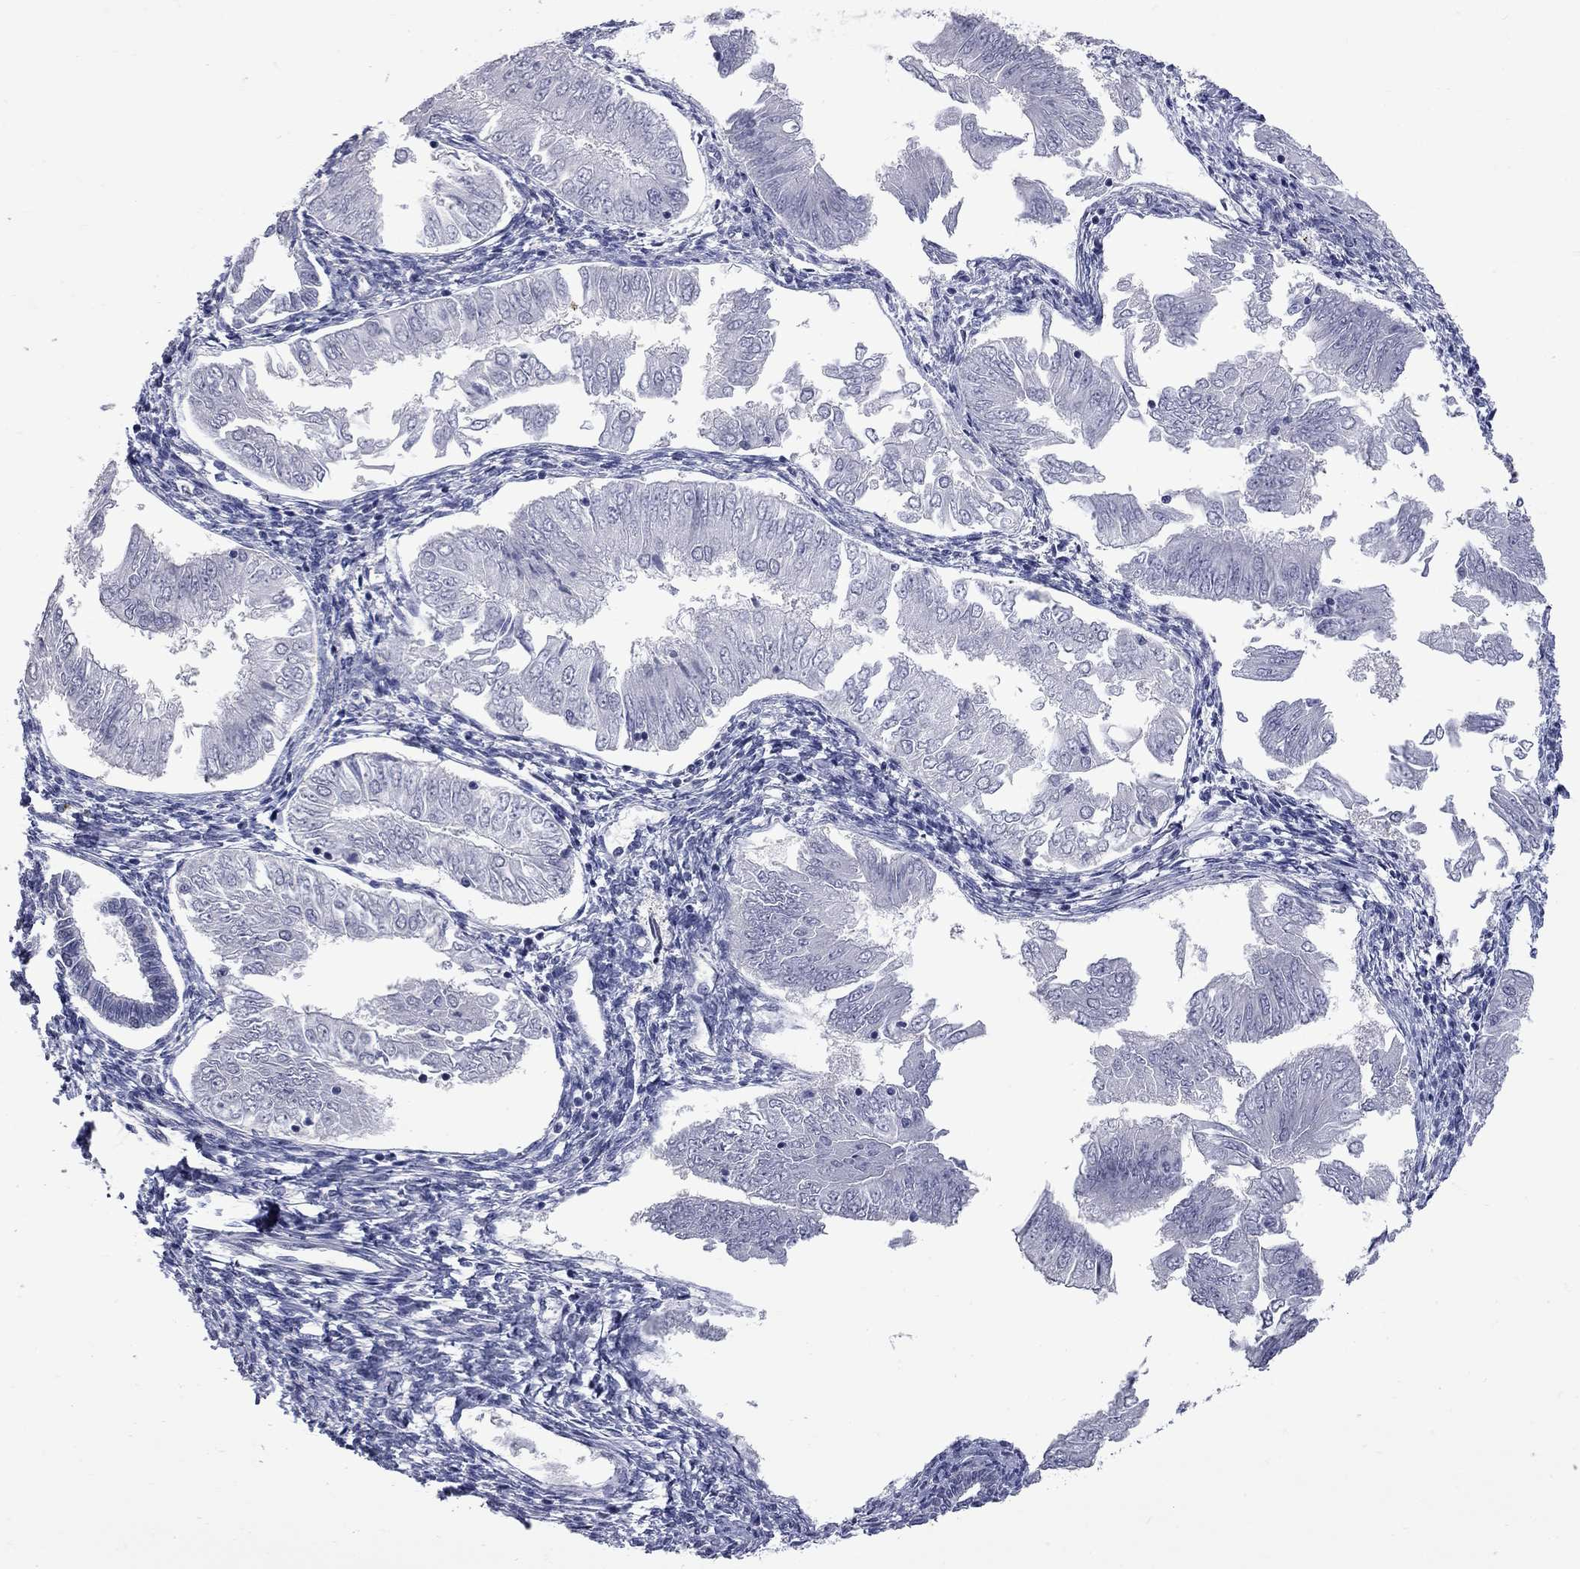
{"staining": {"intensity": "negative", "quantity": "none", "location": "none"}, "tissue": "endometrial cancer", "cell_type": "Tumor cells", "image_type": "cancer", "snomed": [{"axis": "morphology", "description": "Adenocarcinoma, NOS"}, {"axis": "topography", "description": "Endometrium"}], "caption": "Immunohistochemical staining of human adenocarcinoma (endometrial) shows no significant positivity in tumor cells.", "gene": "ZNF154", "patient": {"sex": "female", "age": 53}}